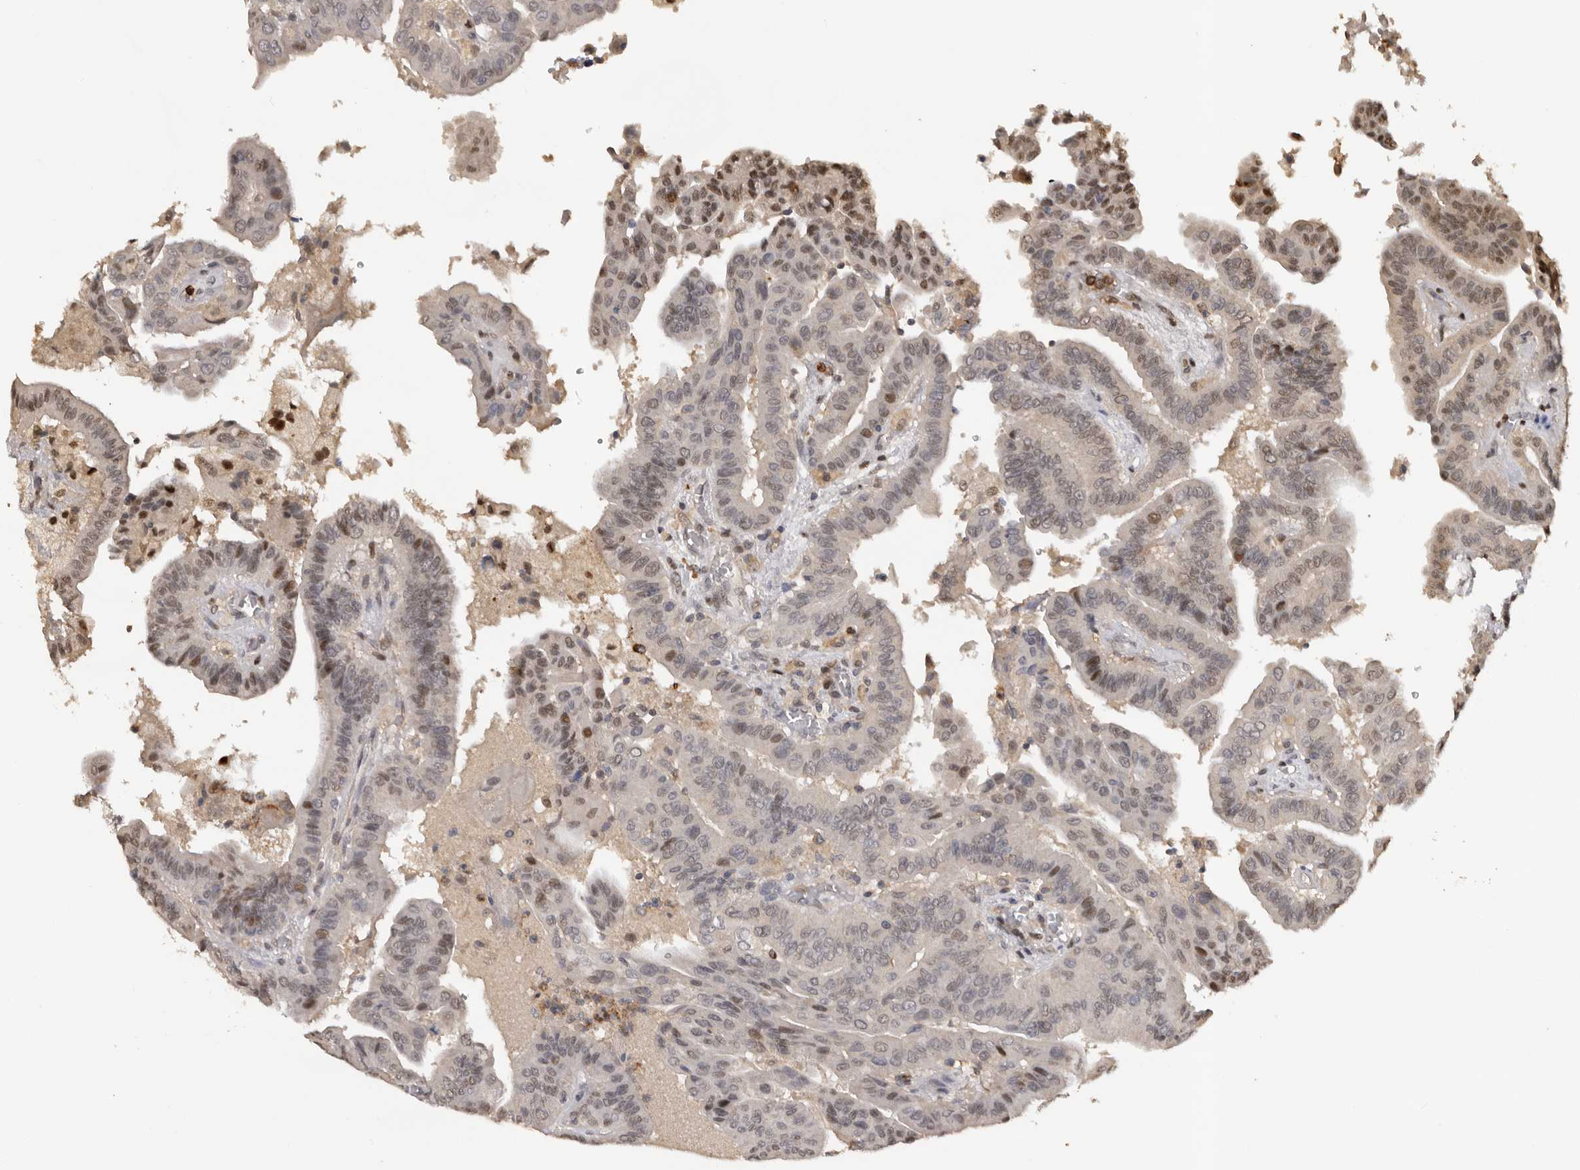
{"staining": {"intensity": "moderate", "quantity": "<25%", "location": "nuclear"}, "tissue": "thyroid cancer", "cell_type": "Tumor cells", "image_type": "cancer", "snomed": [{"axis": "morphology", "description": "Papillary adenocarcinoma, NOS"}, {"axis": "topography", "description": "Thyroid gland"}], "caption": "Tumor cells show low levels of moderate nuclear positivity in approximately <25% of cells in thyroid papillary adenocarcinoma.", "gene": "KIF2B", "patient": {"sex": "male", "age": 33}}